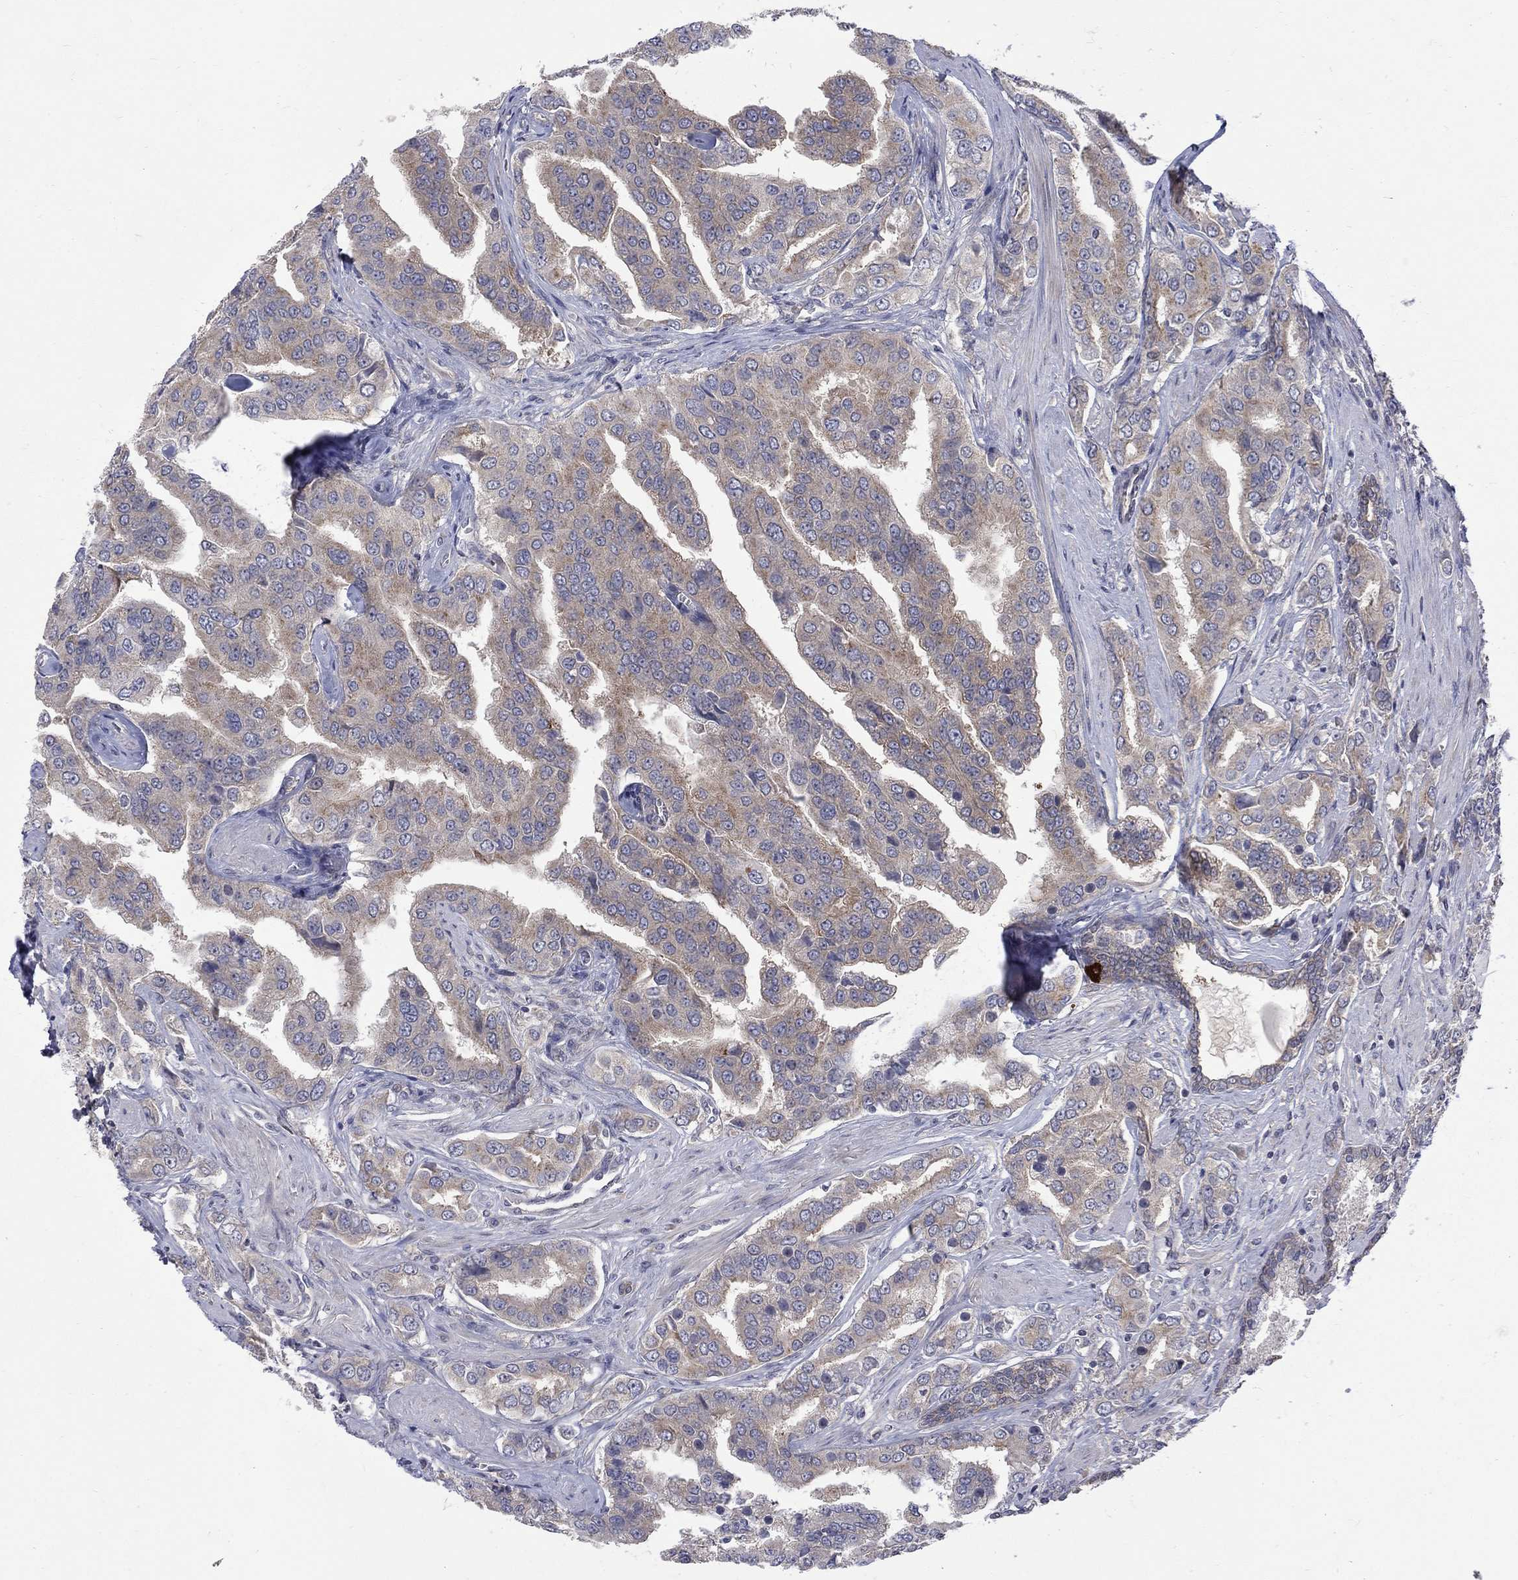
{"staining": {"intensity": "moderate", "quantity": "<25%", "location": "cytoplasmic/membranous"}, "tissue": "prostate cancer", "cell_type": "Tumor cells", "image_type": "cancer", "snomed": [{"axis": "morphology", "description": "Adenocarcinoma, NOS"}, {"axis": "topography", "description": "Prostate and seminal vesicle, NOS"}, {"axis": "topography", "description": "Prostate"}], "caption": "Brown immunohistochemical staining in prostate cancer (adenocarcinoma) shows moderate cytoplasmic/membranous staining in approximately <25% of tumor cells. The protein is stained brown, and the nuclei are stained in blue (DAB (3,3'-diaminobenzidine) IHC with brightfield microscopy, high magnification).", "gene": "SH2B1", "patient": {"sex": "male", "age": 69}}